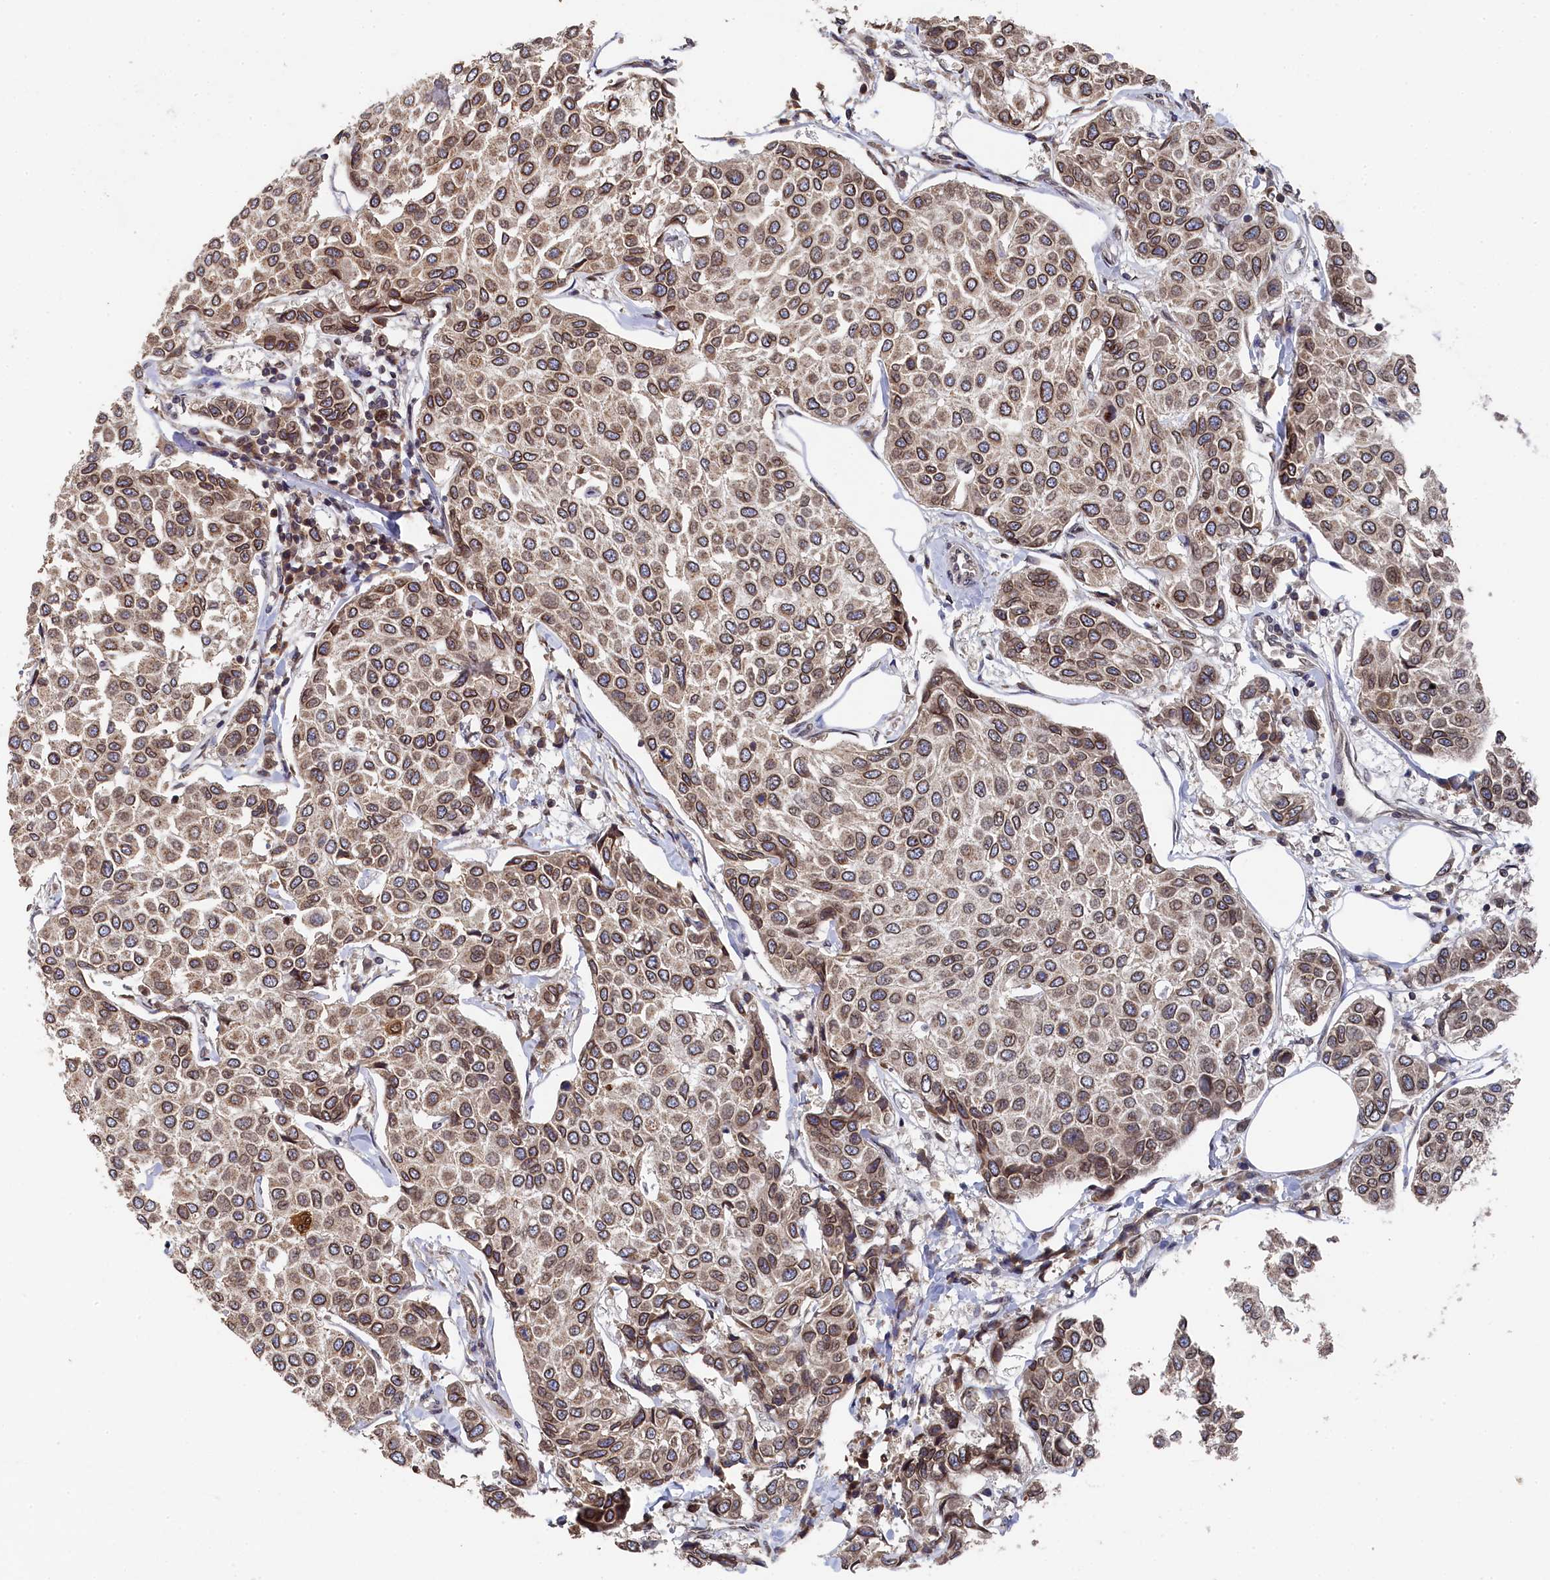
{"staining": {"intensity": "moderate", "quantity": ">75%", "location": "cytoplasmic/membranous,nuclear"}, "tissue": "breast cancer", "cell_type": "Tumor cells", "image_type": "cancer", "snomed": [{"axis": "morphology", "description": "Duct carcinoma"}, {"axis": "topography", "description": "Breast"}], "caption": "The histopathology image exhibits a brown stain indicating the presence of a protein in the cytoplasmic/membranous and nuclear of tumor cells in breast cancer.", "gene": "ANKEF1", "patient": {"sex": "female", "age": 55}}